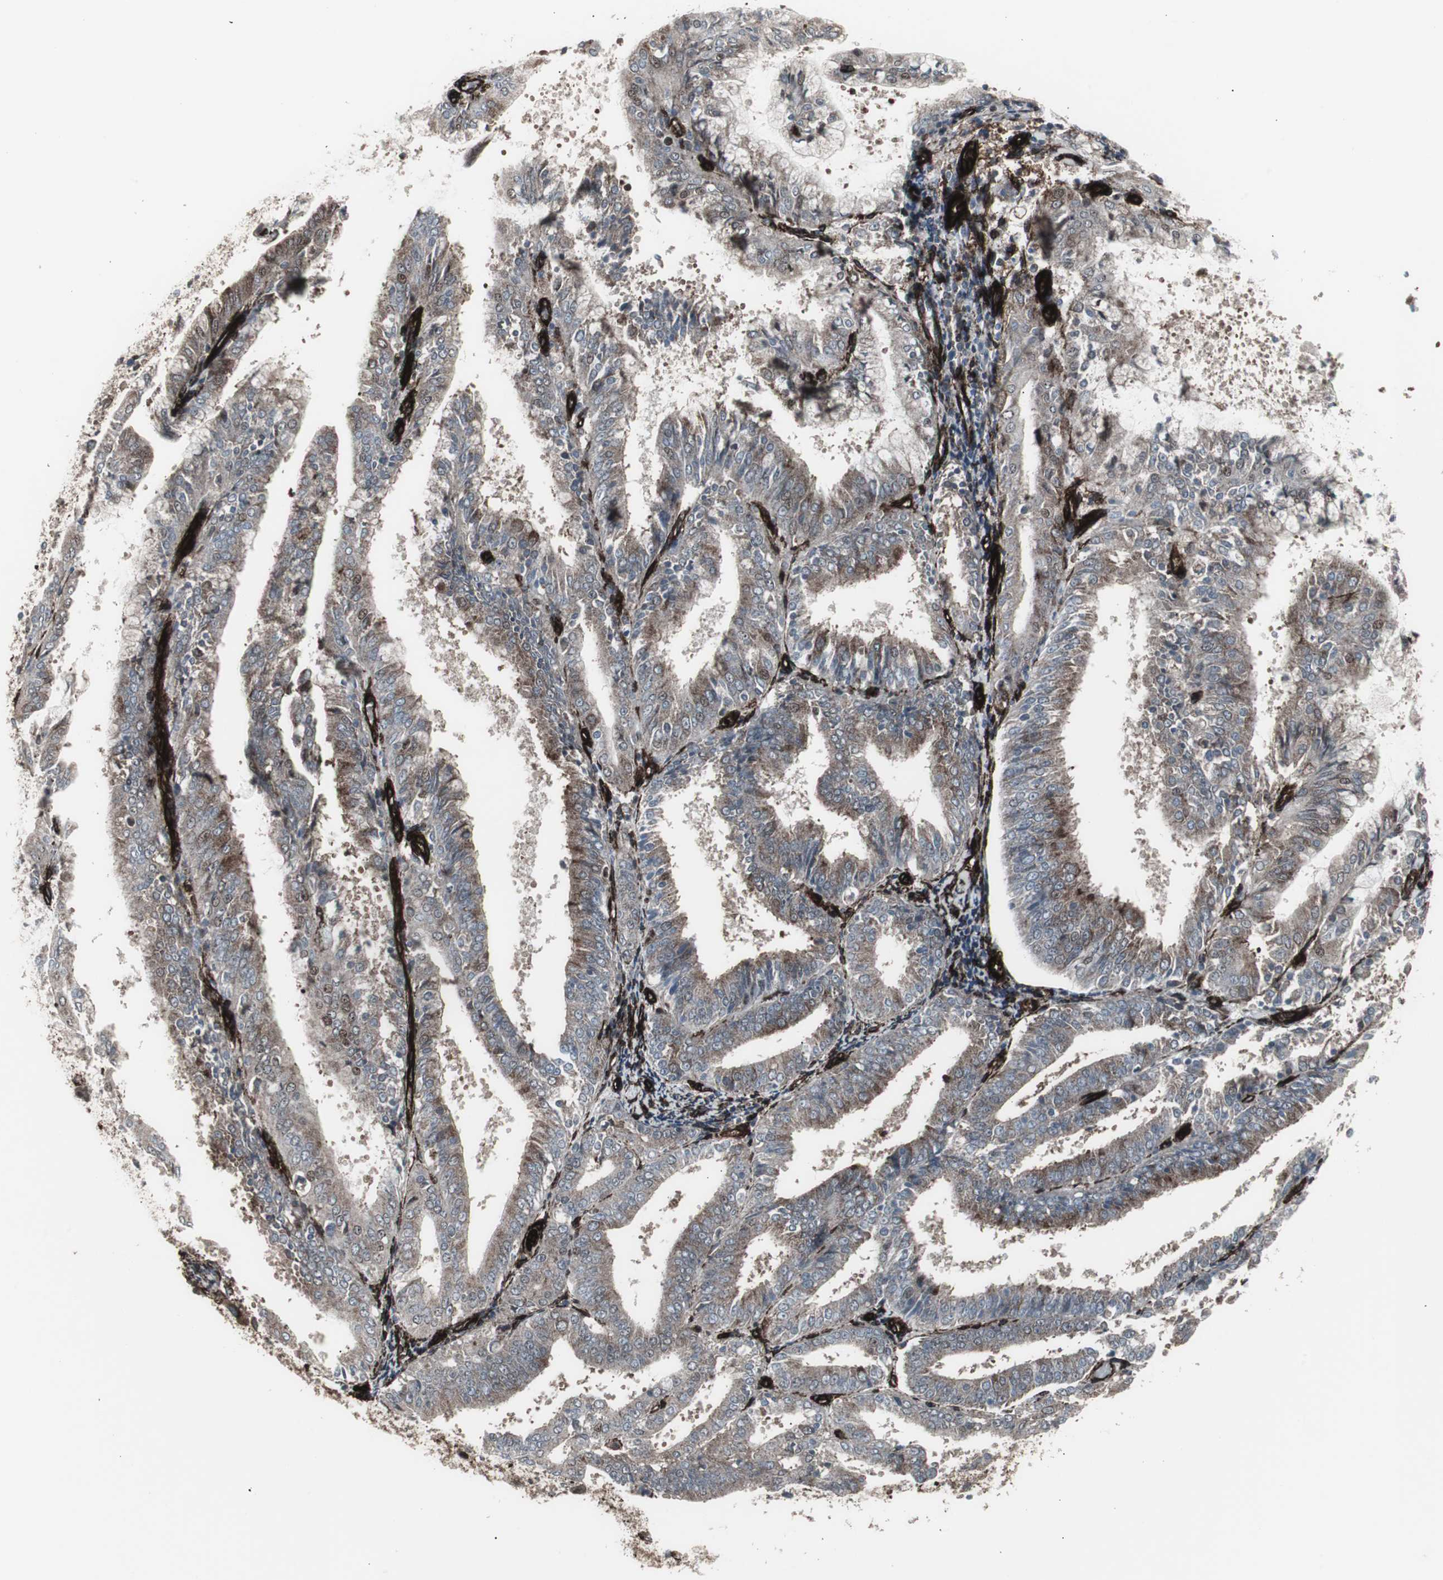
{"staining": {"intensity": "weak", "quantity": "25%-75%", "location": "cytoplasmic/membranous"}, "tissue": "endometrial cancer", "cell_type": "Tumor cells", "image_type": "cancer", "snomed": [{"axis": "morphology", "description": "Adenocarcinoma, NOS"}, {"axis": "topography", "description": "Endometrium"}], "caption": "This photomicrograph reveals endometrial cancer (adenocarcinoma) stained with IHC to label a protein in brown. The cytoplasmic/membranous of tumor cells show weak positivity for the protein. Nuclei are counter-stained blue.", "gene": "PDGFA", "patient": {"sex": "female", "age": 63}}